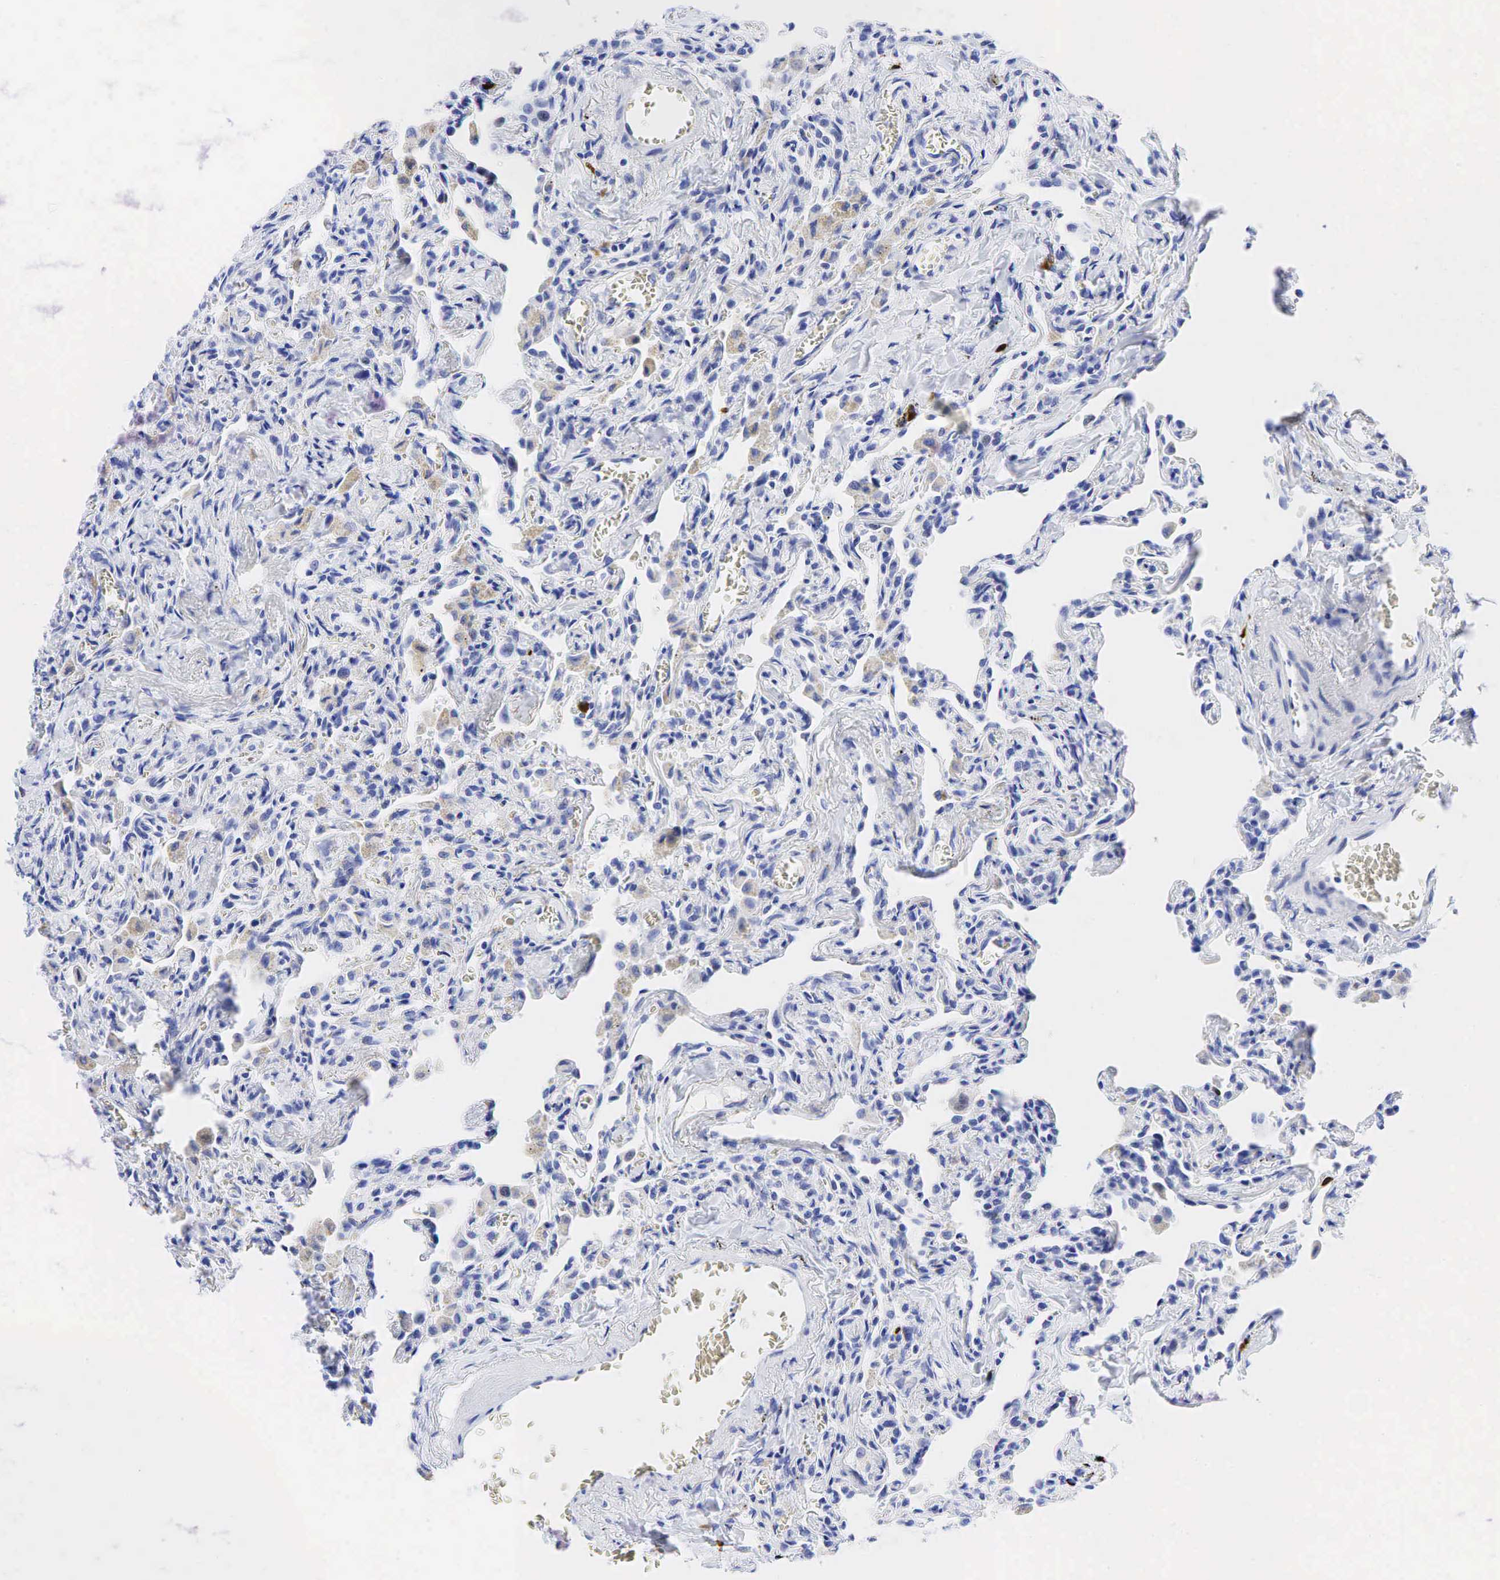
{"staining": {"intensity": "negative", "quantity": "none", "location": "none"}, "tissue": "lung", "cell_type": "Alveolar cells", "image_type": "normal", "snomed": [{"axis": "morphology", "description": "Normal tissue, NOS"}, {"axis": "topography", "description": "Lung"}], "caption": "This is an immunohistochemistry micrograph of benign human lung. There is no positivity in alveolar cells.", "gene": "CD79A", "patient": {"sex": "male", "age": 73}}